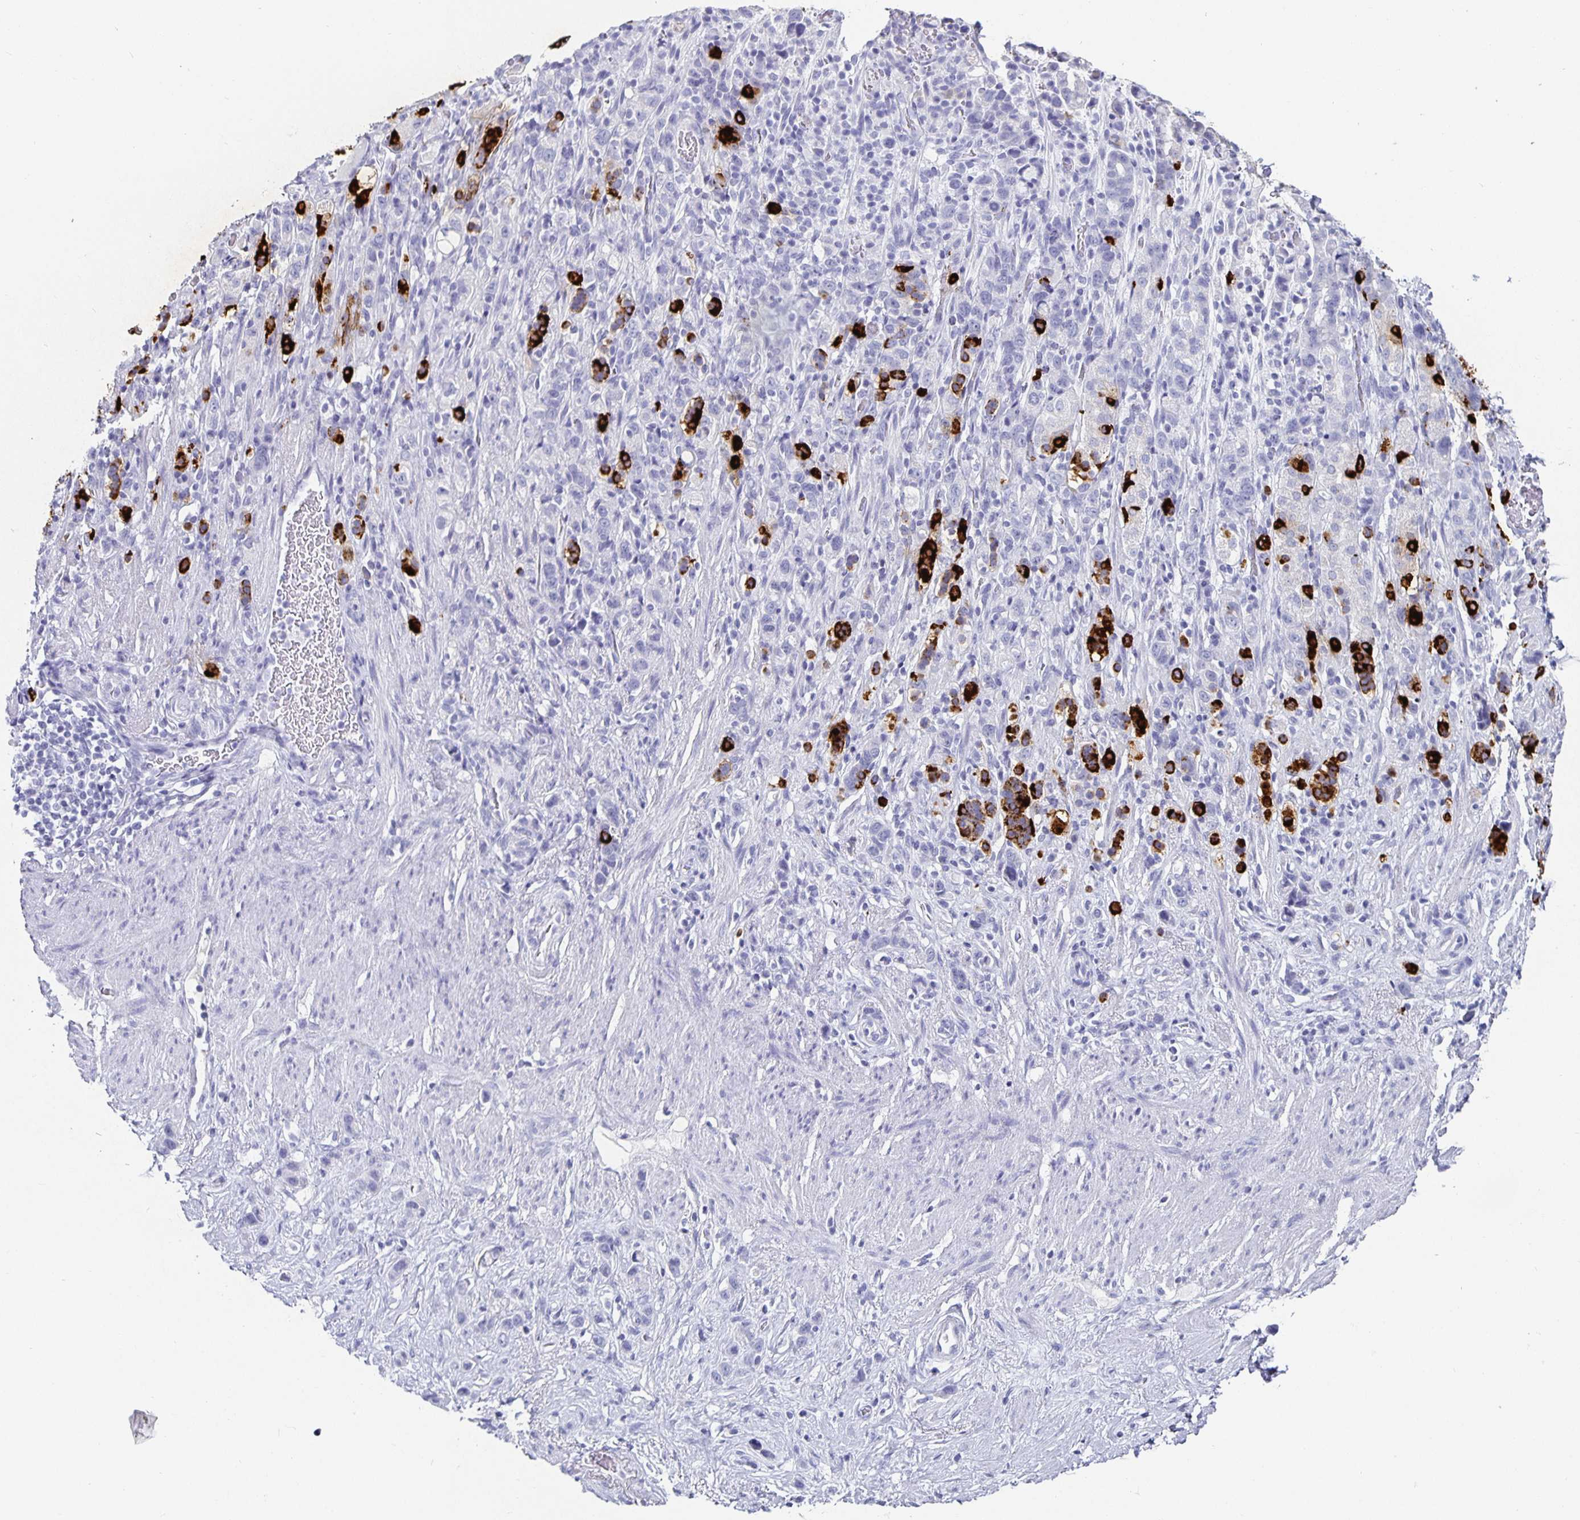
{"staining": {"intensity": "strong", "quantity": "<25%", "location": "cytoplasmic/membranous"}, "tissue": "stomach cancer", "cell_type": "Tumor cells", "image_type": "cancer", "snomed": [{"axis": "morphology", "description": "Adenocarcinoma, NOS"}, {"axis": "topography", "description": "Stomach"}], "caption": "Protein staining displays strong cytoplasmic/membranous staining in about <25% of tumor cells in stomach cancer. Using DAB (brown) and hematoxylin (blue) stains, captured at high magnification using brightfield microscopy.", "gene": "CHGA", "patient": {"sex": "female", "age": 65}}